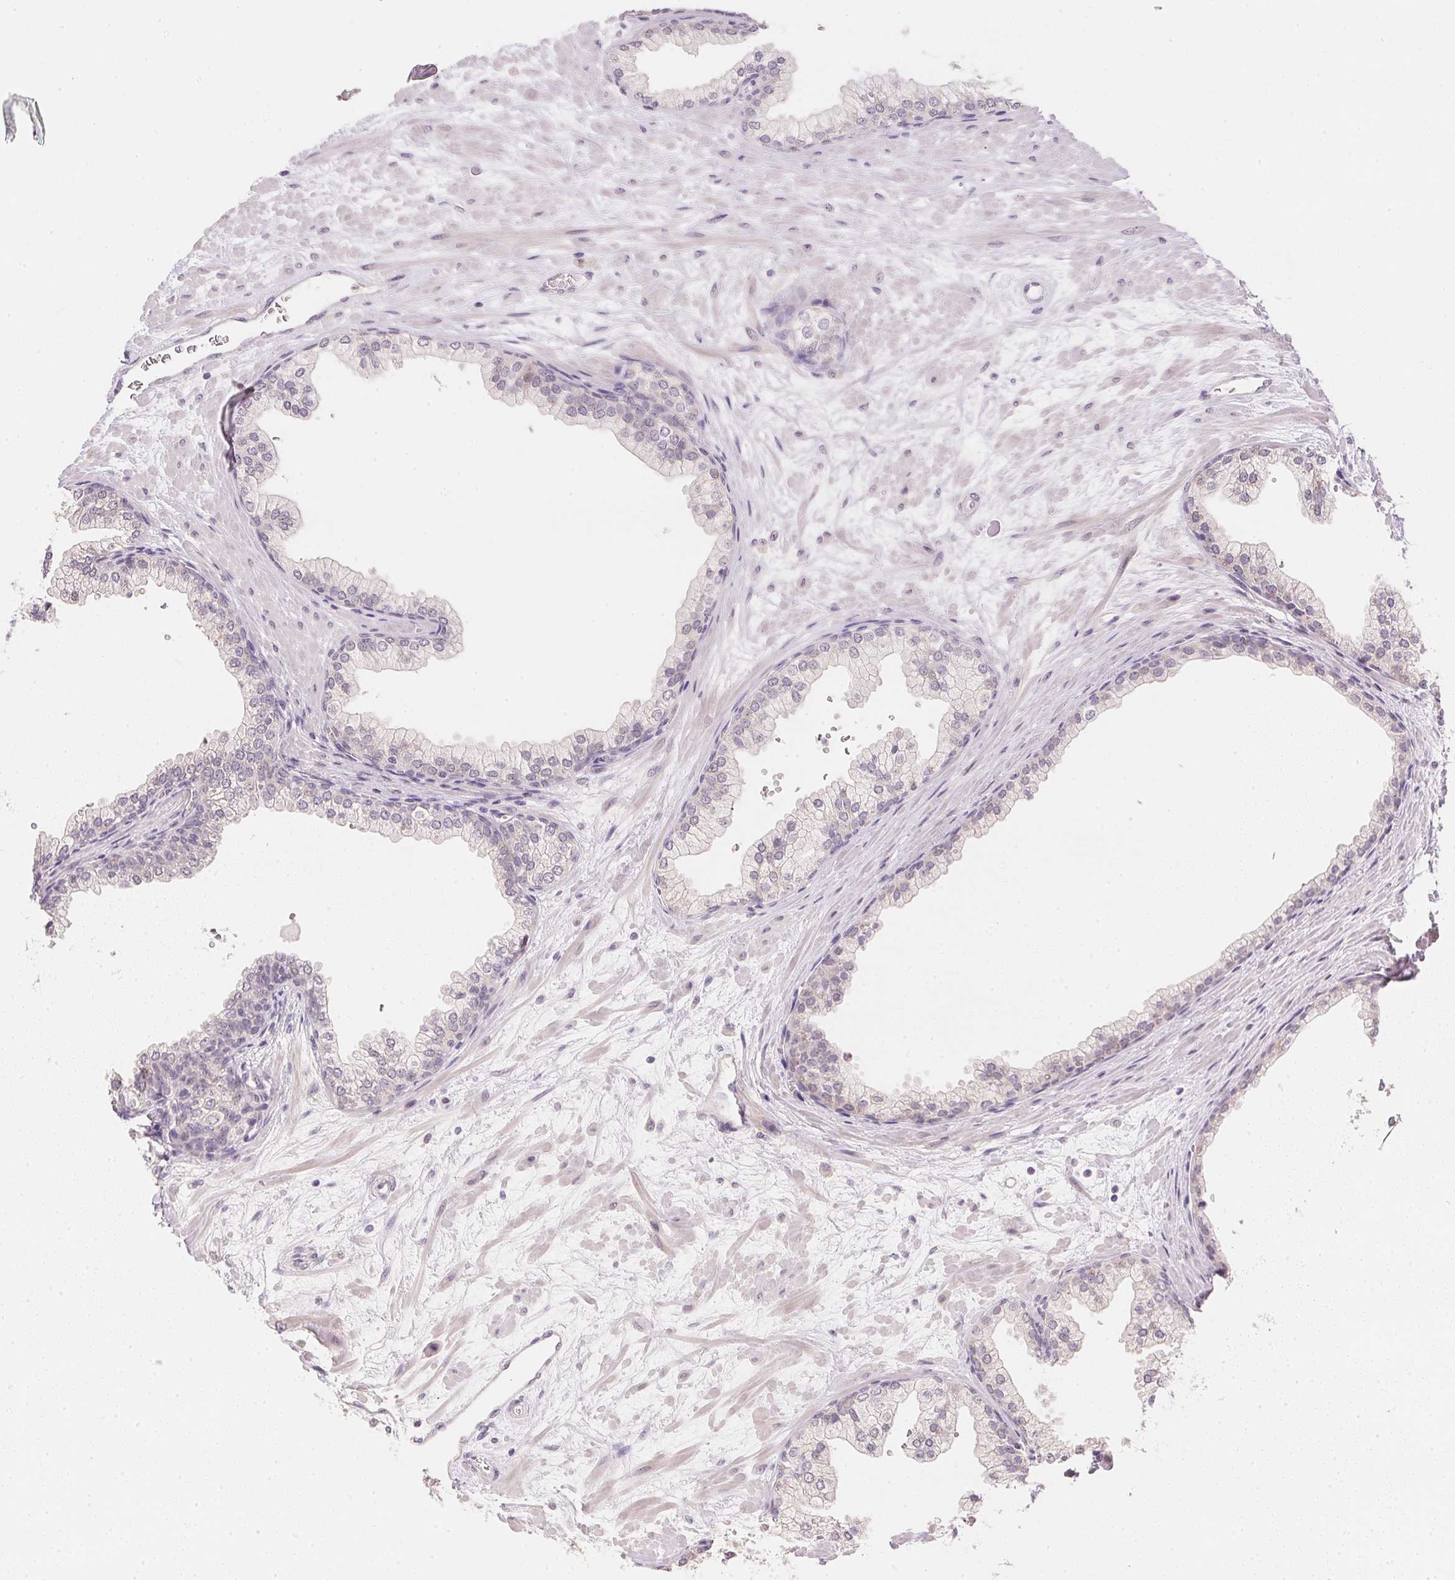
{"staining": {"intensity": "negative", "quantity": "none", "location": "none"}, "tissue": "prostate", "cell_type": "Glandular cells", "image_type": "normal", "snomed": [{"axis": "morphology", "description": "Normal tissue, NOS"}, {"axis": "topography", "description": "Prostate"}, {"axis": "topography", "description": "Peripheral nerve tissue"}], "caption": "This is an immunohistochemistry (IHC) image of unremarkable human prostate. There is no expression in glandular cells.", "gene": "DHCR24", "patient": {"sex": "male", "age": 61}}